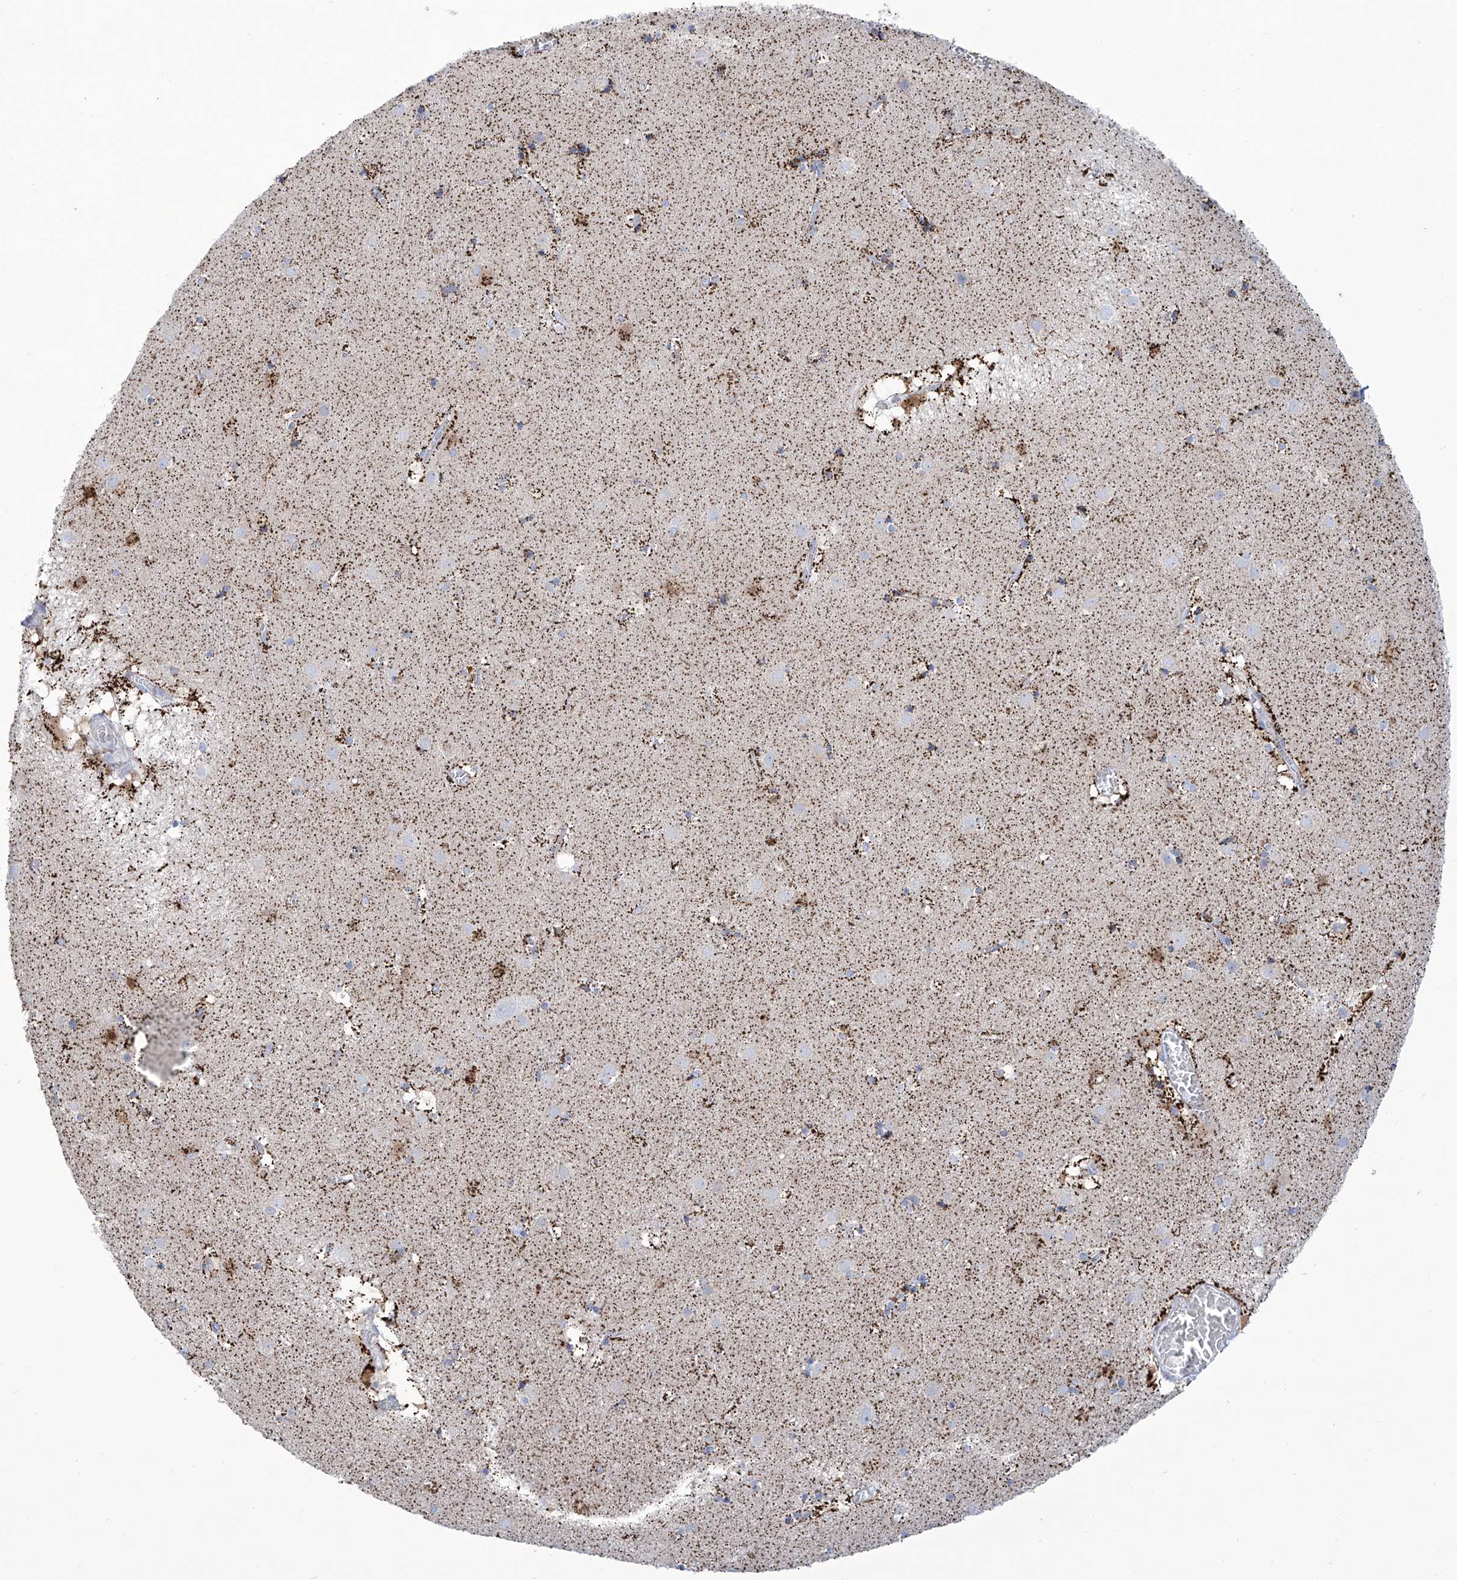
{"staining": {"intensity": "strong", "quantity": "<25%", "location": "cytoplasmic/membranous"}, "tissue": "caudate", "cell_type": "Glial cells", "image_type": "normal", "snomed": [{"axis": "morphology", "description": "Normal tissue, NOS"}, {"axis": "topography", "description": "Lateral ventricle wall"}], "caption": "An immunohistochemistry image of normal tissue is shown. Protein staining in brown shows strong cytoplasmic/membranous positivity in caudate within glial cells.", "gene": "ALDH6A1", "patient": {"sex": "male", "age": 70}}